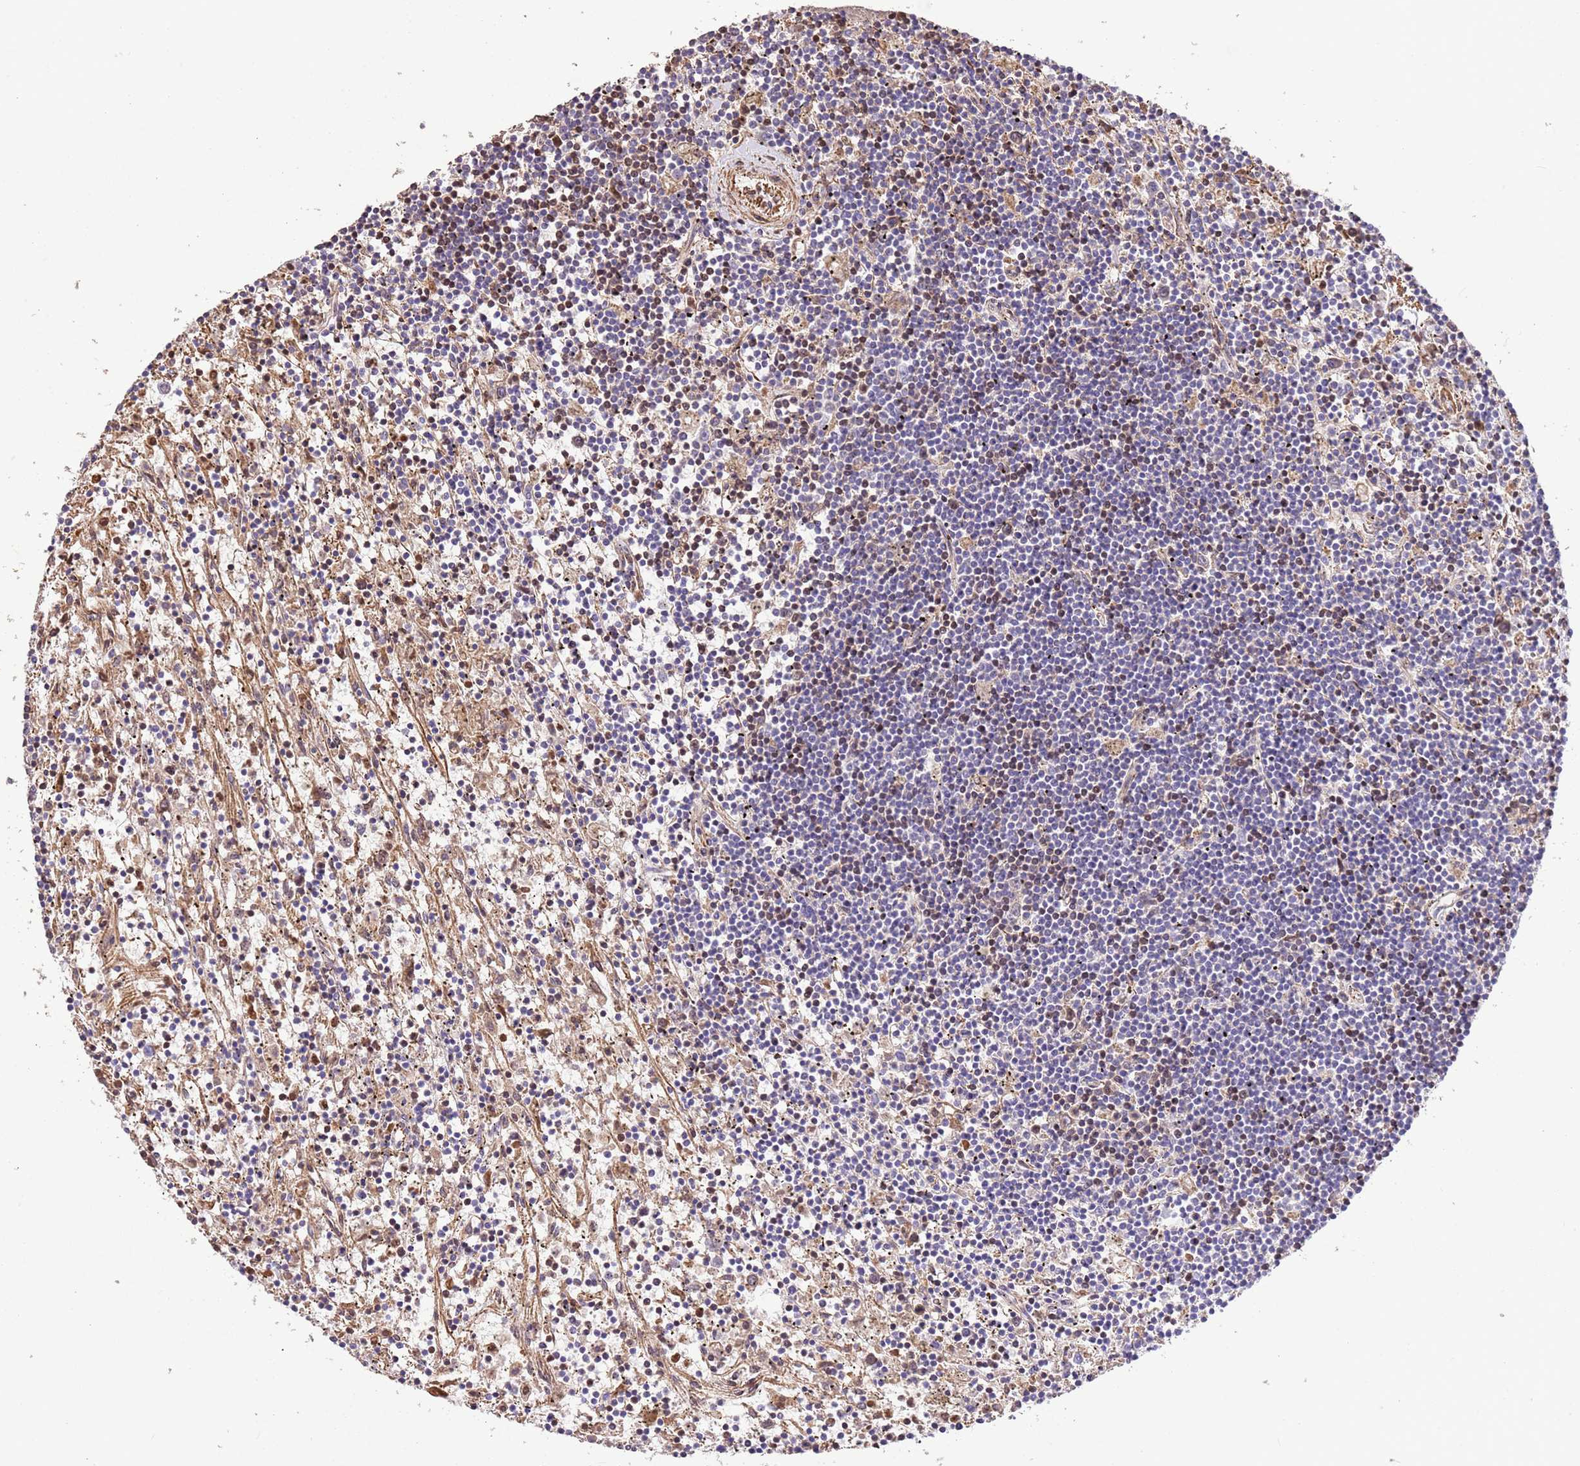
{"staining": {"intensity": "weak", "quantity": "25%-75%", "location": "cytoplasmic/membranous"}, "tissue": "lymphoma", "cell_type": "Tumor cells", "image_type": "cancer", "snomed": [{"axis": "morphology", "description": "Malignant lymphoma, non-Hodgkin's type, Low grade"}, {"axis": "topography", "description": "Spleen"}], "caption": "Lymphoma stained with a protein marker shows weak staining in tumor cells.", "gene": "PIGA", "patient": {"sex": "male", "age": 76}}